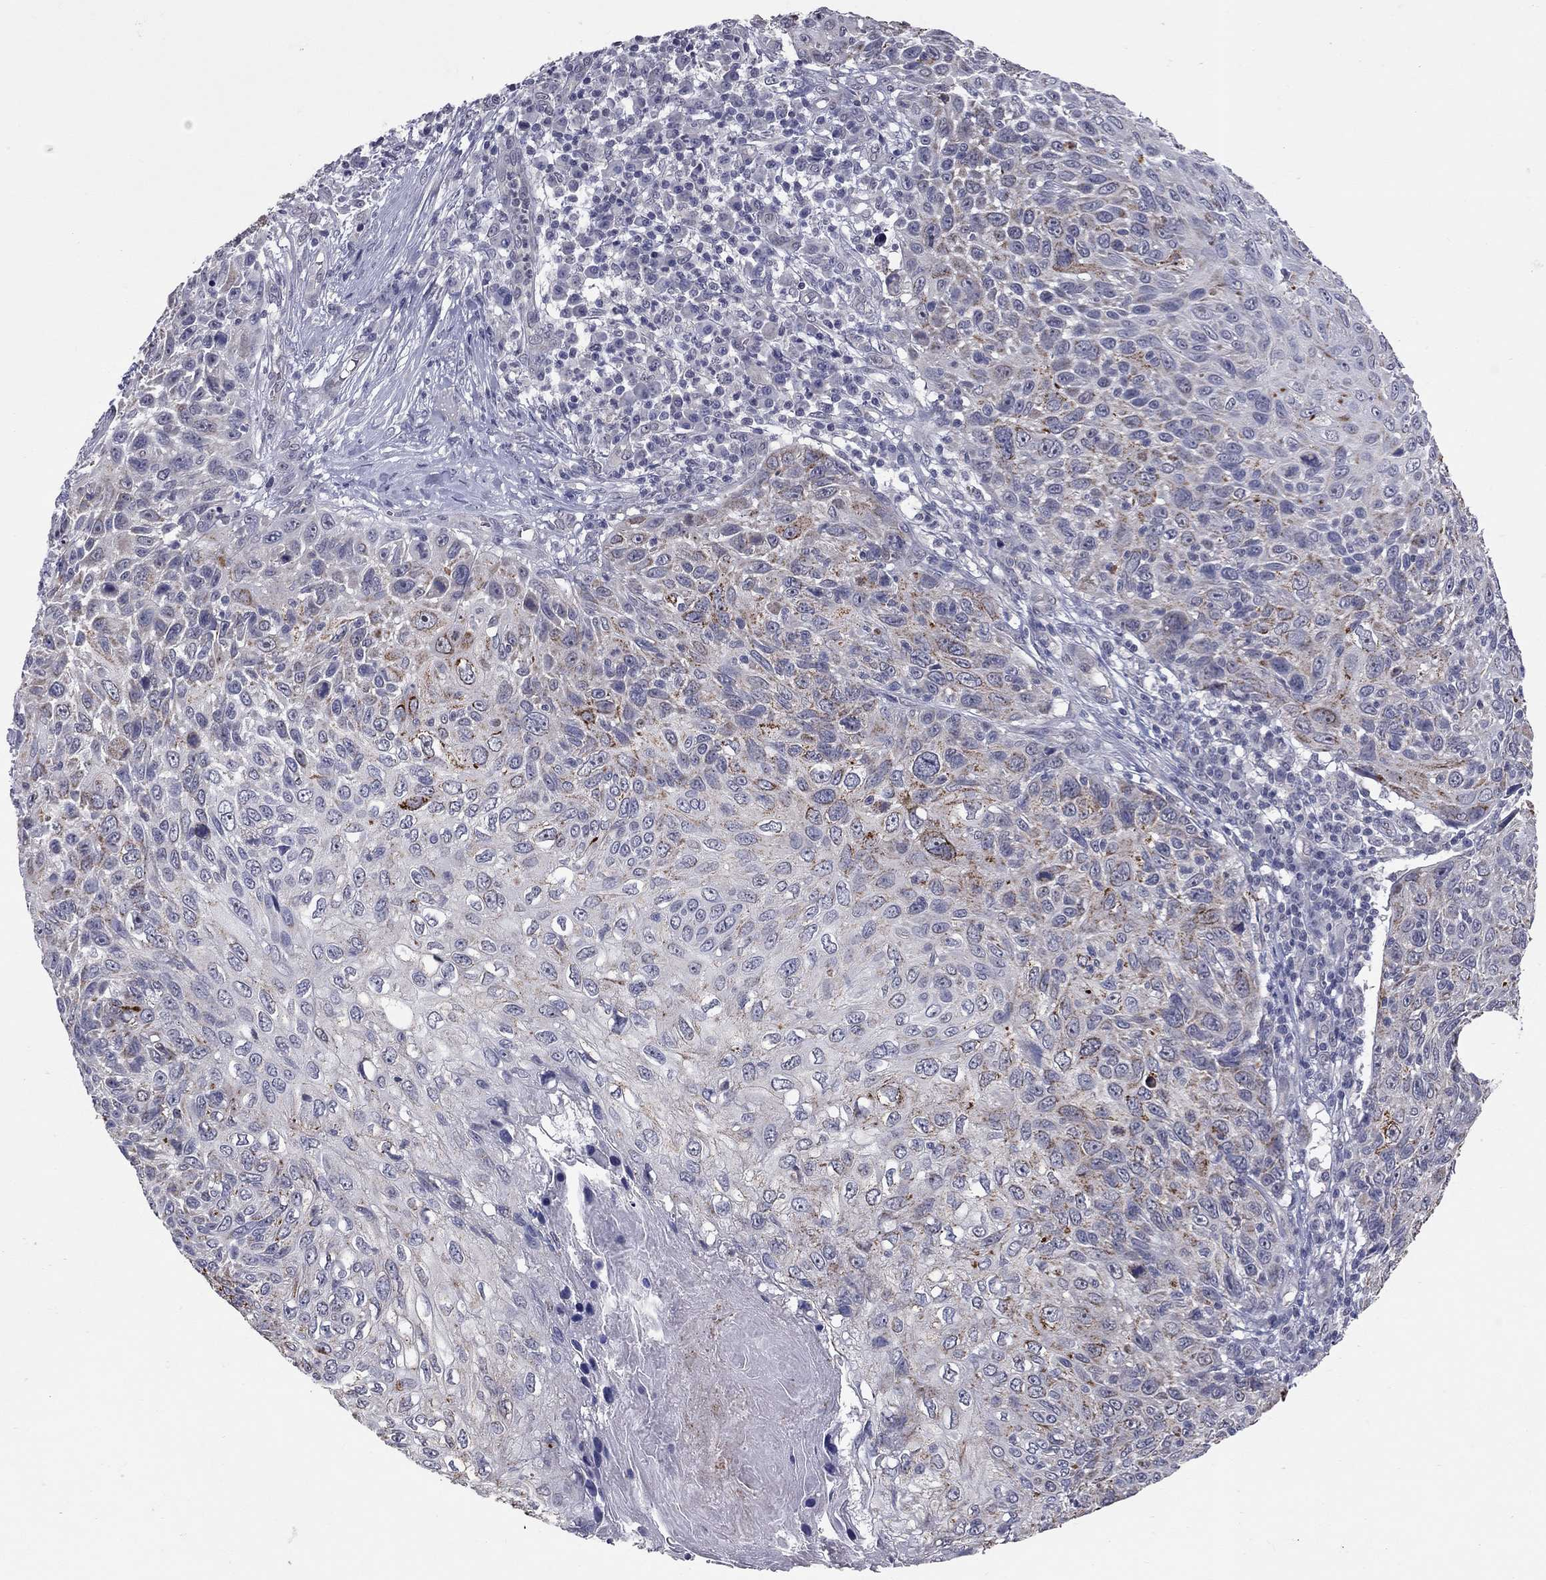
{"staining": {"intensity": "strong", "quantity": "25%-75%", "location": "cytoplasmic/membranous"}, "tissue": "skin cancer", "cell_type": "Tumor cells", "image_type": "cancer", "snomed": [{"axis": "morphology", "description": "Squamous cell carcinoma, NOS"}, {"axis": "topography", "description": "Skin"}], "caption": "Strong cytoplasmic/membranous protein expression is identified in about 25%-75% of tumor cells in squamous cell carcinoma (skin).", "gene": "SHOC2", "patient": {"sex": "male", "age": 92}}